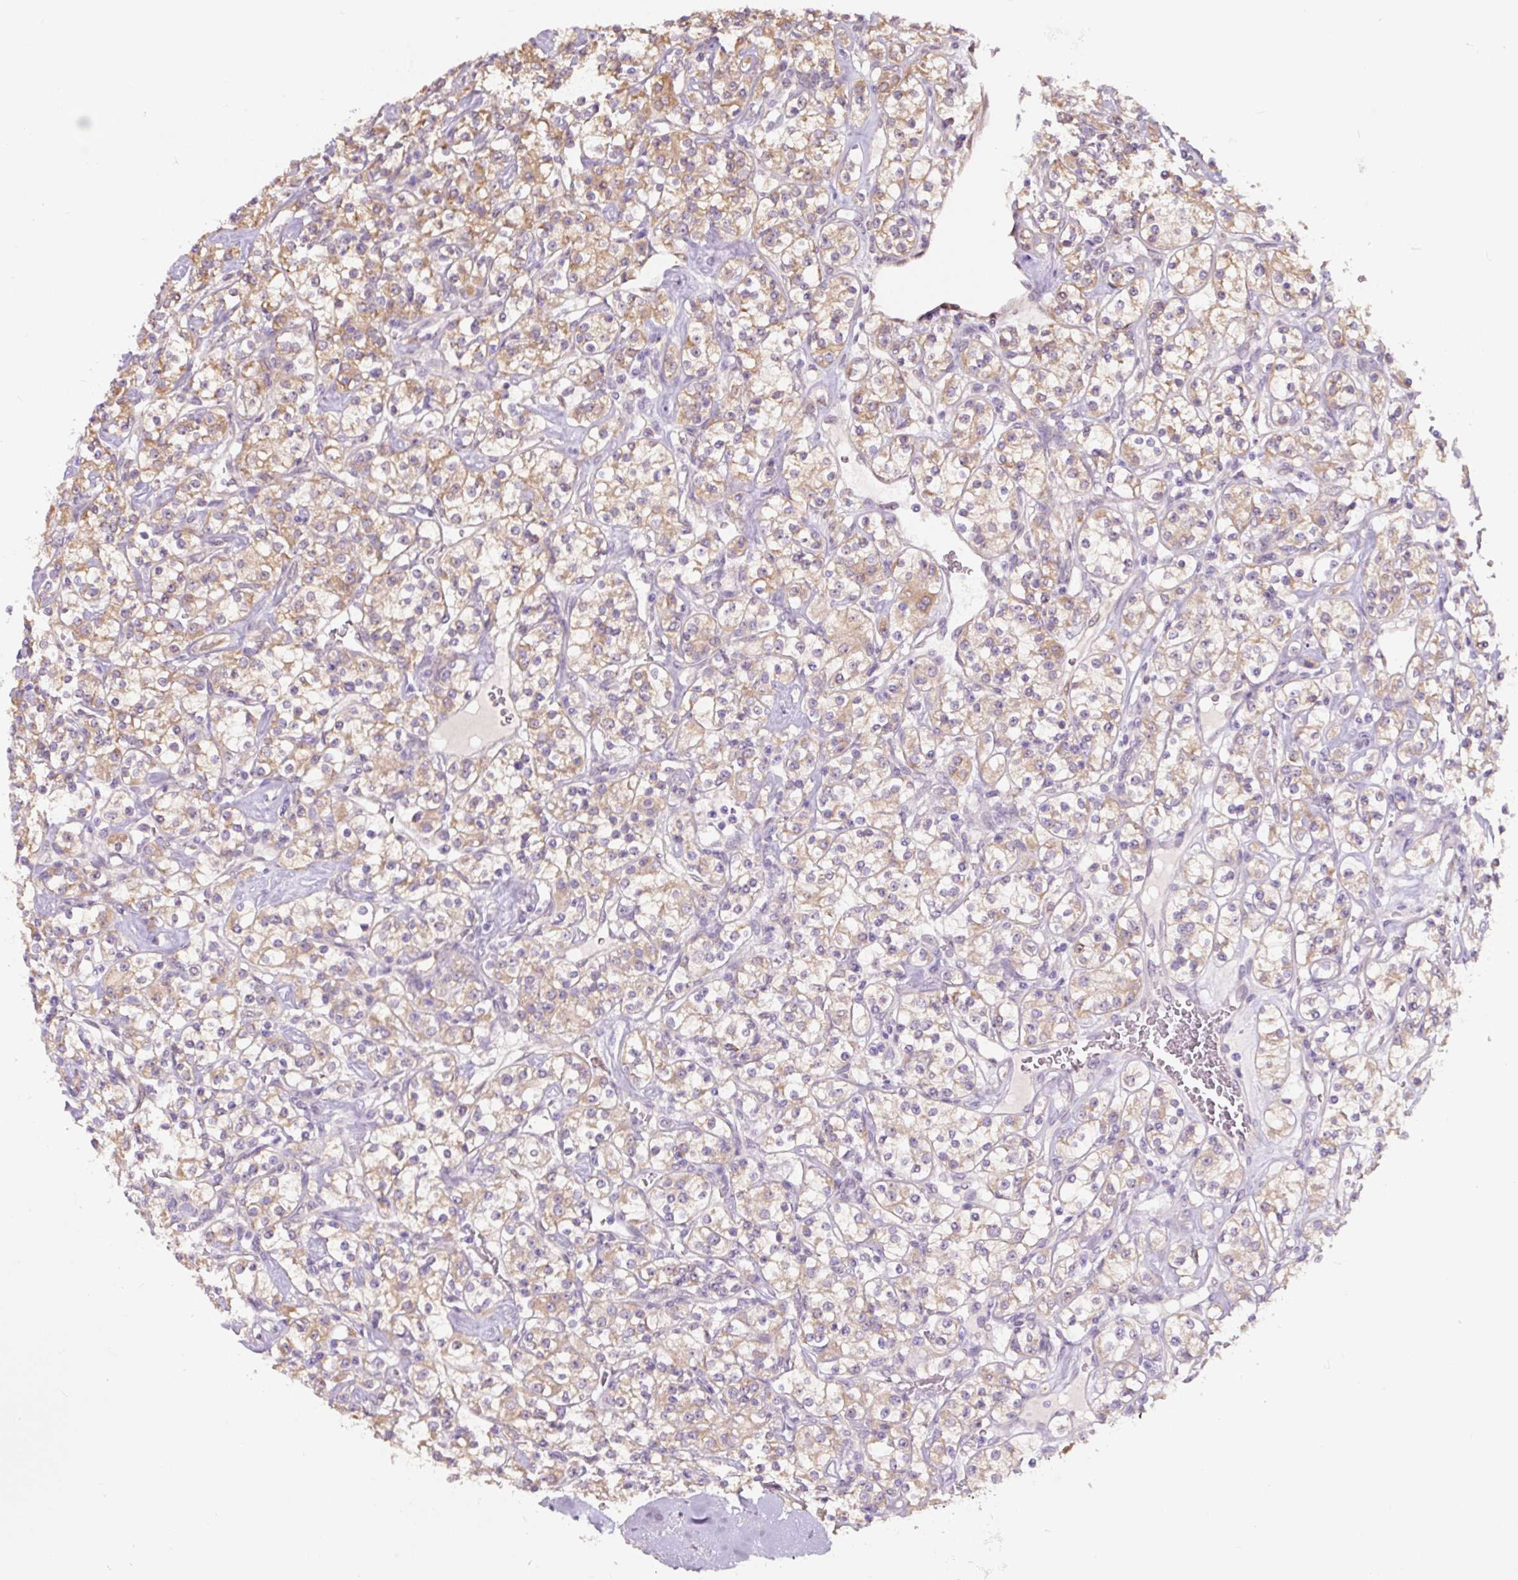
{"staining": {"intensity": "weak", "quantity": ">75%", "location": "cytoplasmic/membranous"}, "tissue": "renal cancer", "cell_type": "Tumor cells", "image_type": "cancer", "snomed": [{"axis": "morphology", "description": "Adenocarcinoma, NOS"}, {"axis": "topography", "description": "Kidney"}], "caption": "Protein staining exhibits weak cytoplasmic/membranous positivity in about >75% of tumor cells in renal cancer (adenocarcinoma).", "gene": "ASRGL1", "patient": {"sex": "male", "age": 77}}